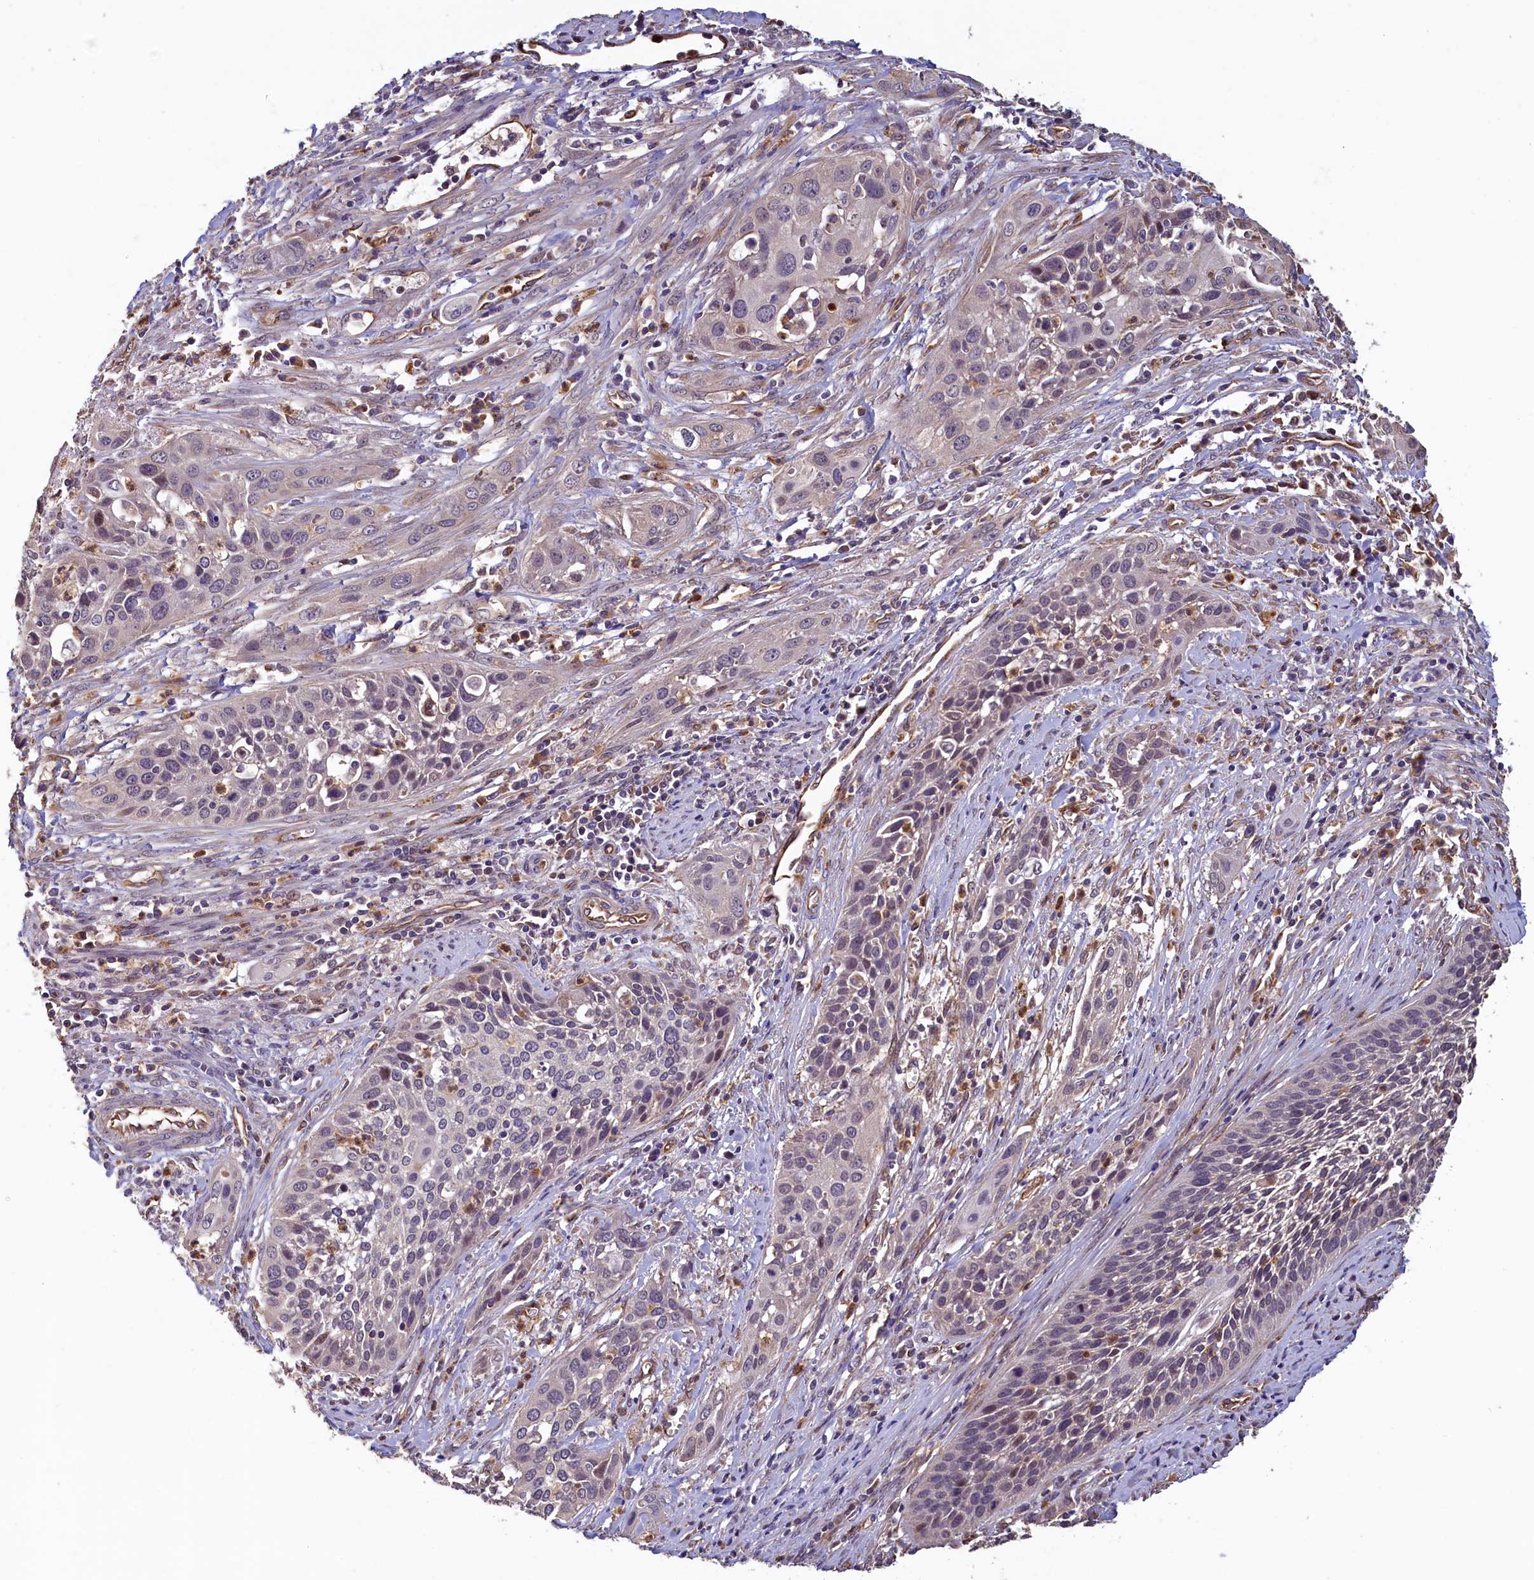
{"staining": {"intensity": "negative", "quantity": "none", "location": "none"}, "tissue": "cervical cancer", "cell_type": "Tumor cells", "image_type": "cancer", "snomed": [{"axis": "morphology", "description": "Squamous cell carcinoma, NOS"}, {"axis": "topography", "description": "Cervix"}], "caption": "Protein analysis of cervical cancer exhibits no significant positivity in tumor cells. Brightfield microscopy of immunohistochemistry (IHC) stained with DAB (brown) and hematoxylin (blue), captured at high magnification.", "gene": "ACSBG1", "patient": {"sex": "female", "age": 34}}